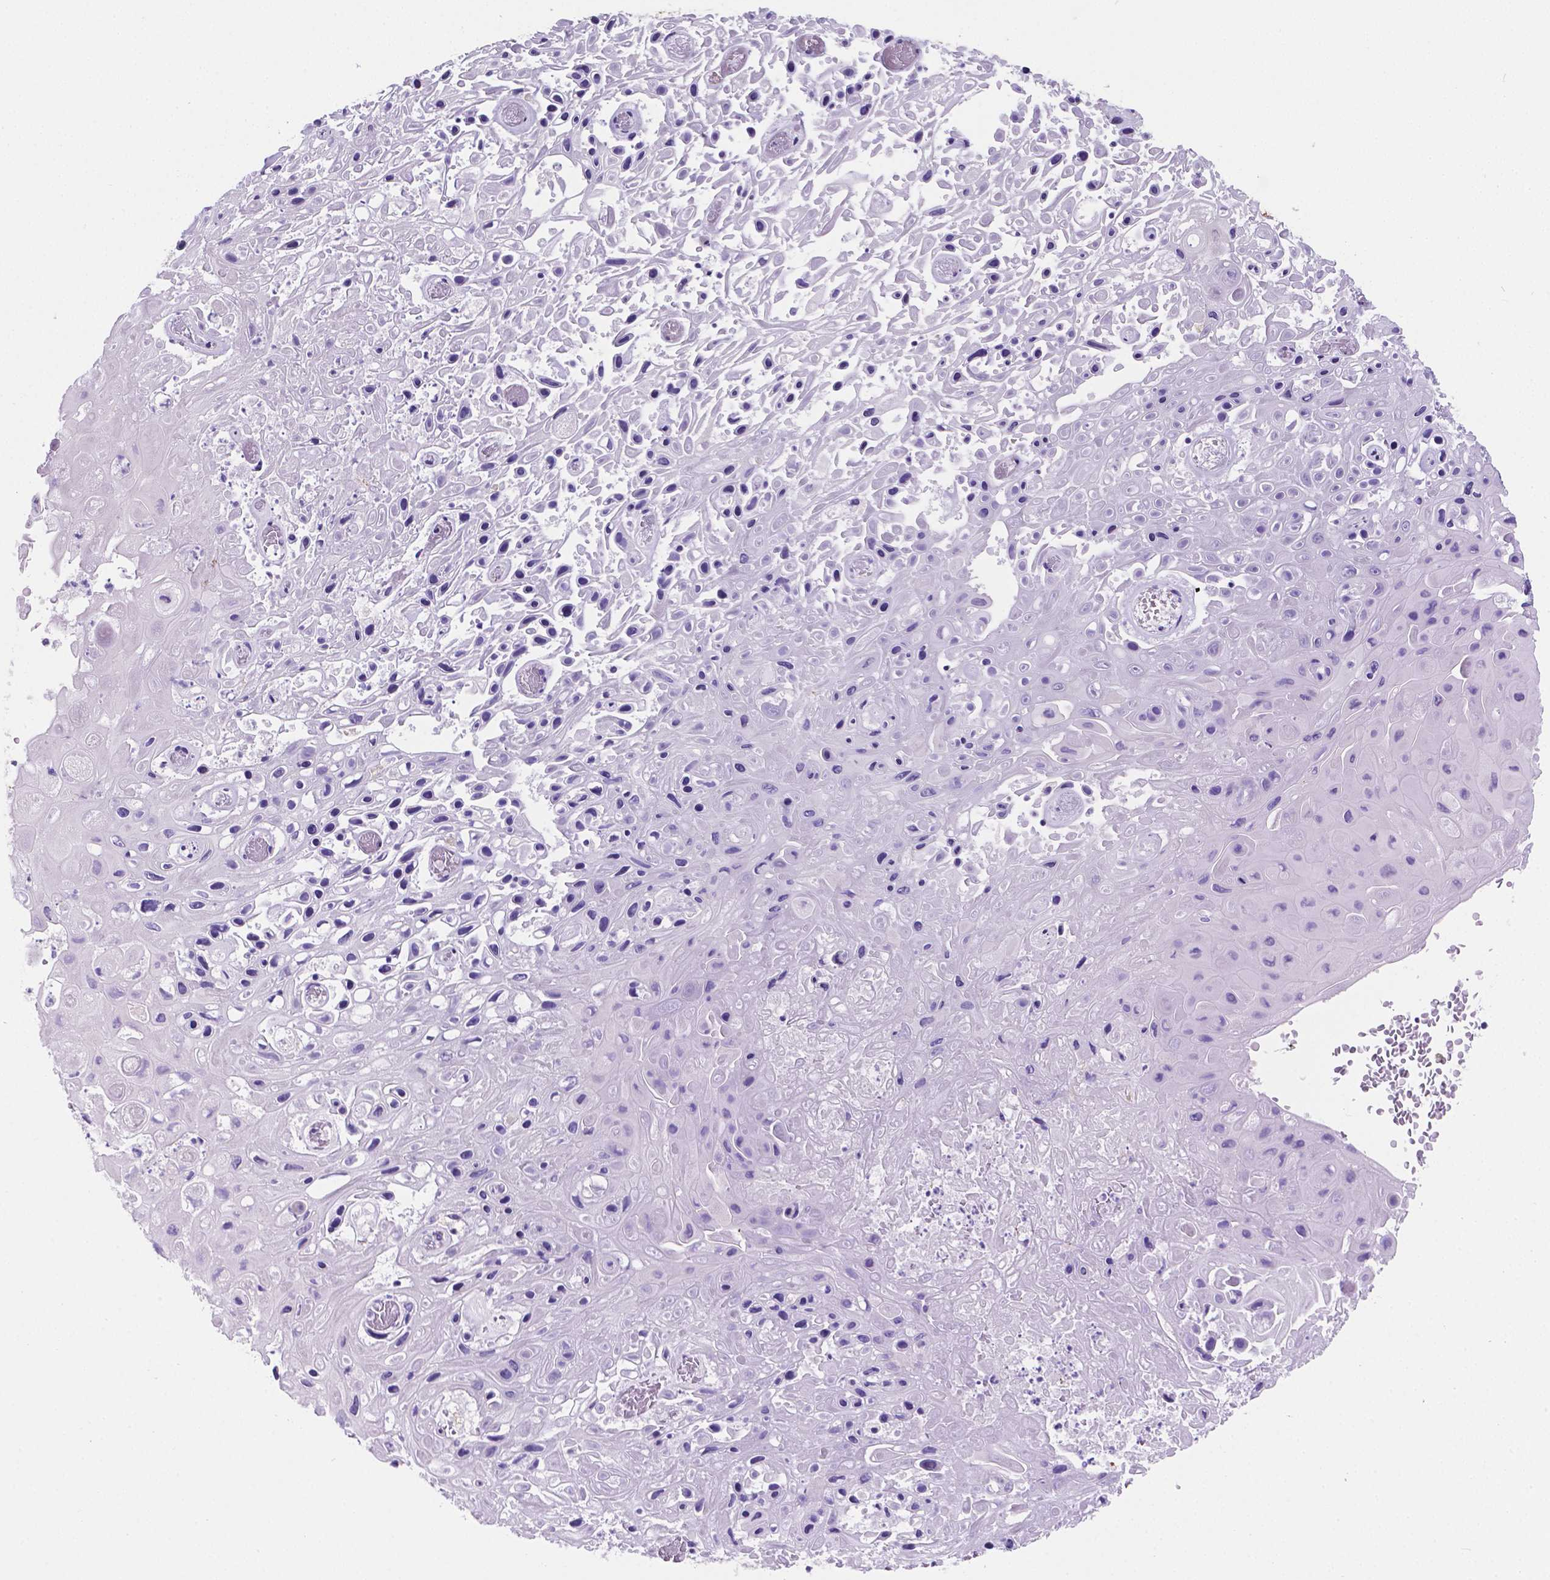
{"staining": {"intensity": "negative", "quantity": "none", "location": "none"}, "tissue": "skin cancer", "cell_type": "Tumor cells", "image_type": "cancer", "snomed": [{"axis": "morphology", "description": "Squamous cell carcinoma, NOS"}, {"axis": "topography", "description": "Skin"}], "caption": "Immunohistochemical staining of human skin cancer demonstrates no significant positivity in tumor cells.", "gene": "MACF1", "patient": {"sex": "male", "age": 82}}